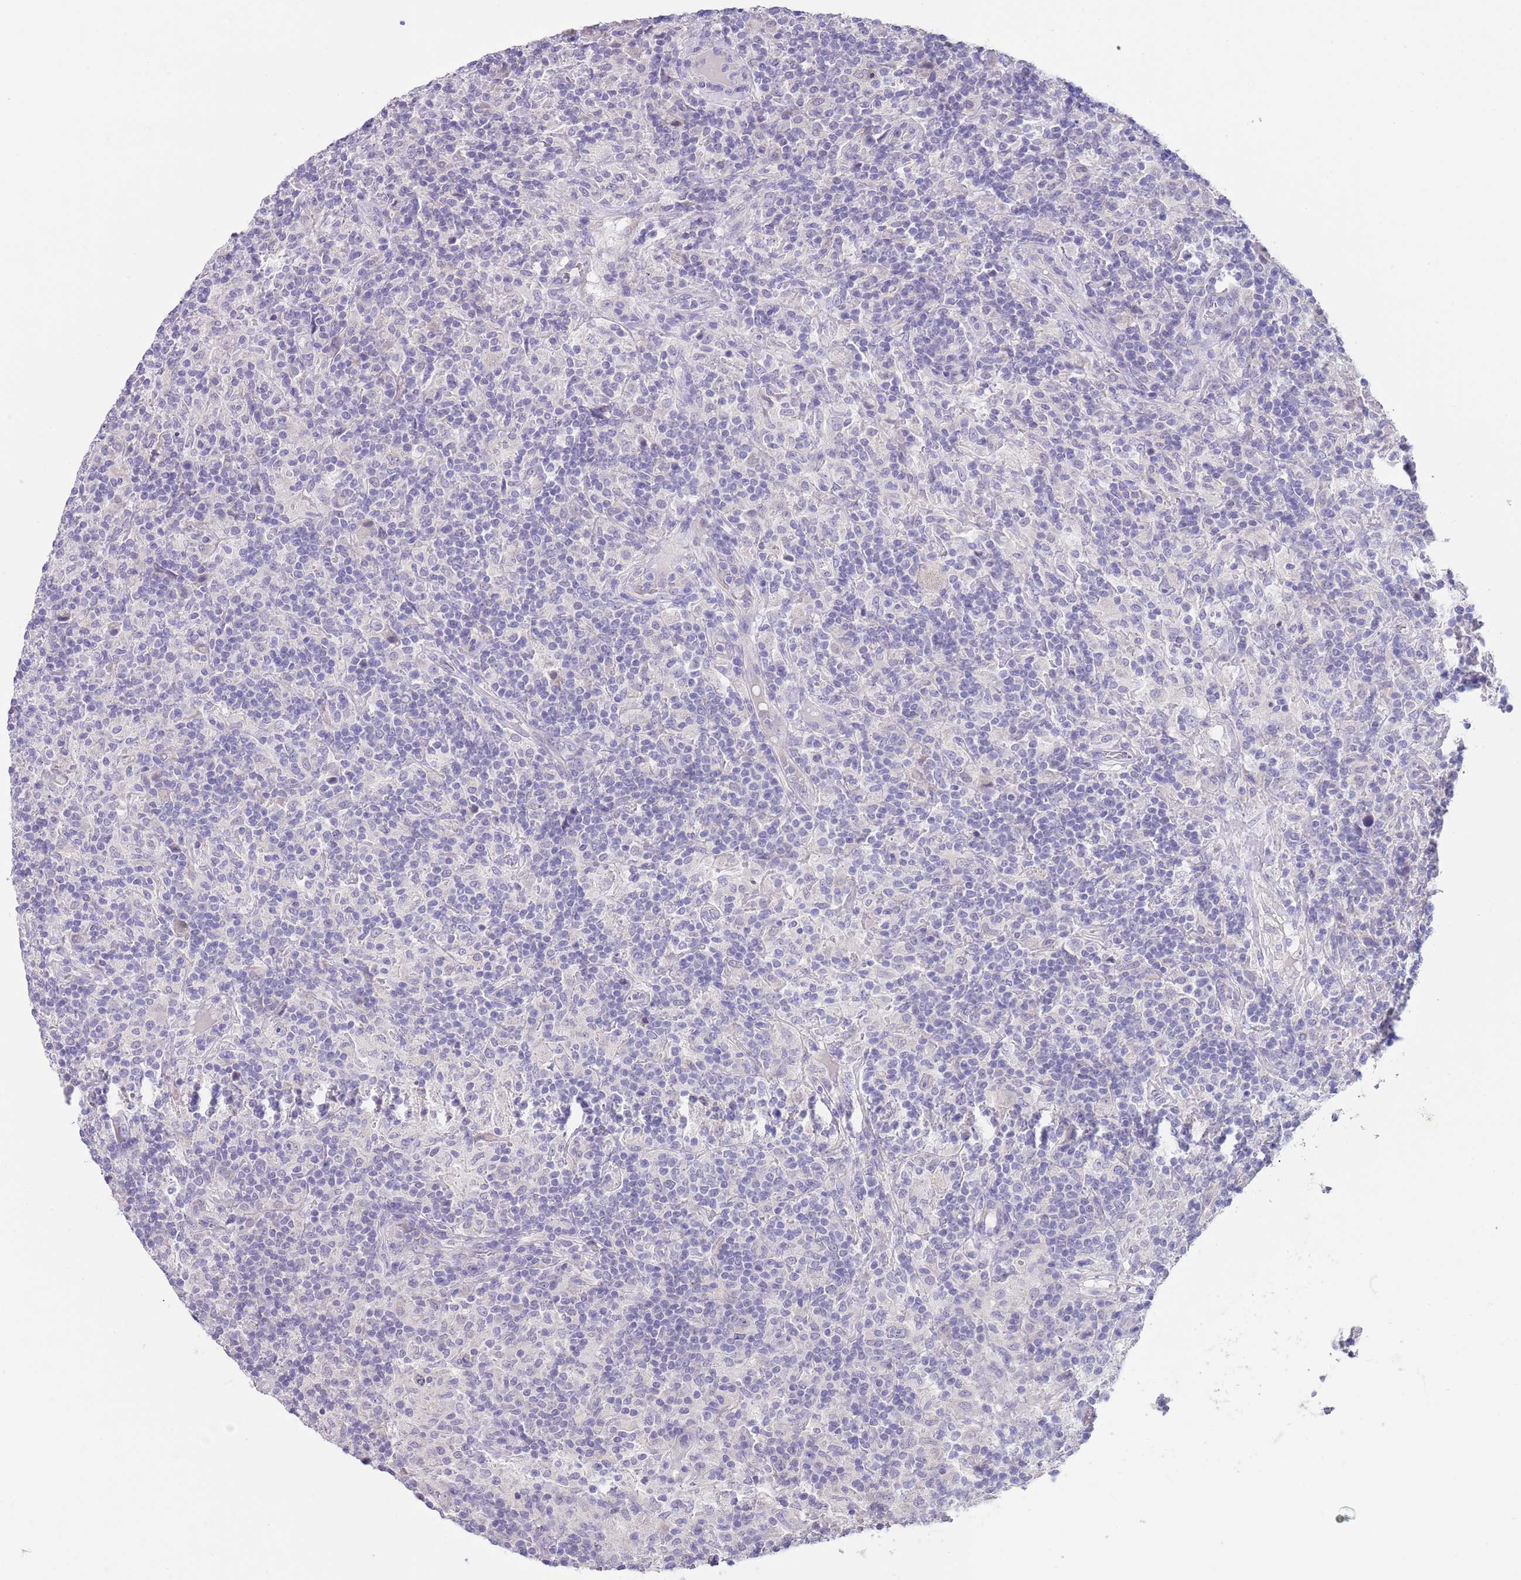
{"staining": {"intensity": "negative", "quantity": "none", "location": "none"}, "tissue": "lymphoma", "cell_type": "Tumor cells", "image_type": "cancer", "snomed": [{"axis": "morphology", "description": "Hodgkin's disease, NOS"}, {"axis": "topography", "description": "Lymph node"}], "caption": "Immunohistochemistry (IHC) histopathology image of human Hodgkin's disease stained for a protein (brown), which exhibits no staining in tumor cells.", "gene": "SPIRE2", "patient": {"sex": "male", "age": 70}}